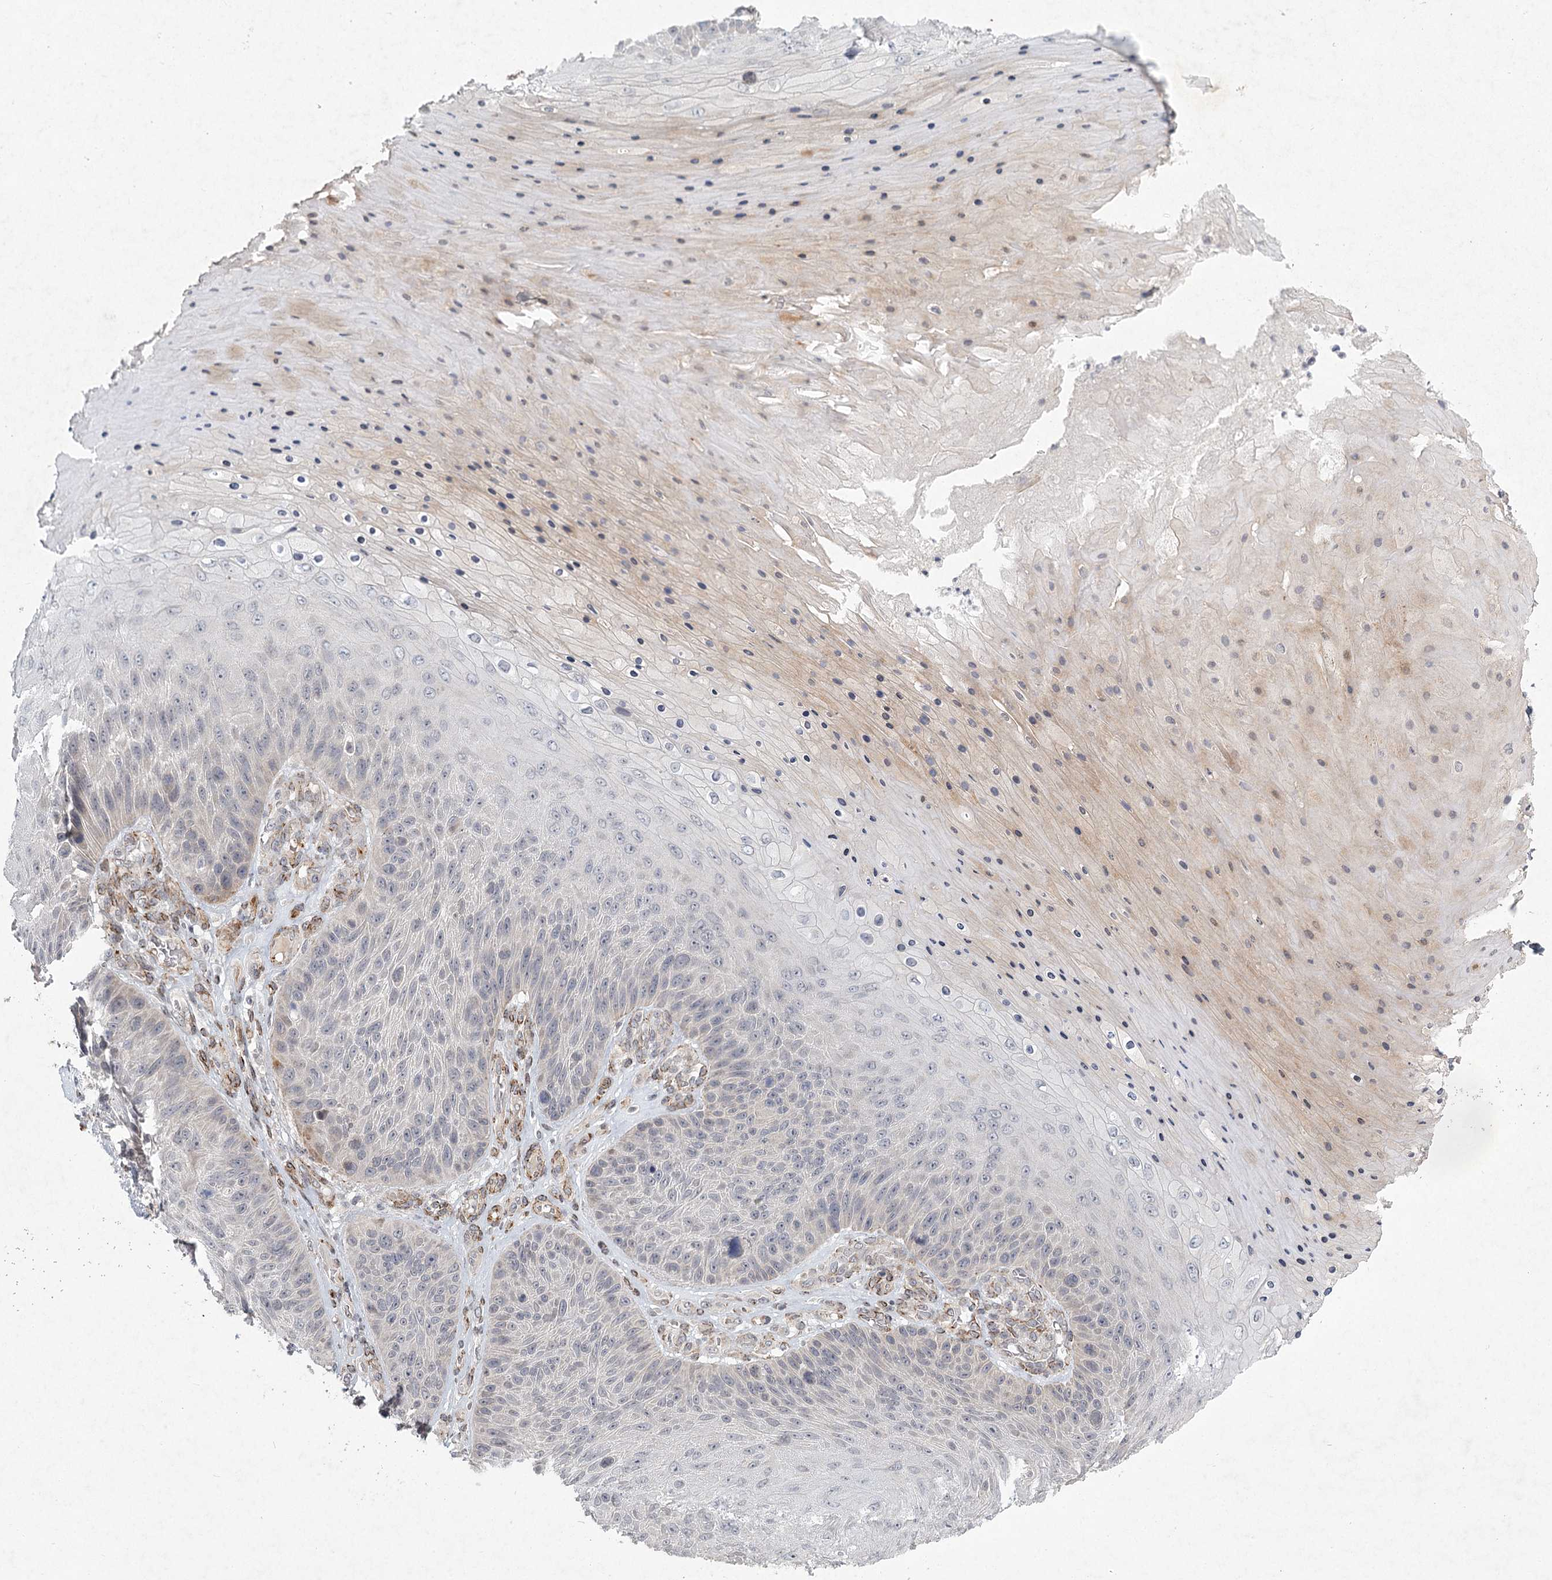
{"staining": {"intensity": "weak", "quantity": "<25%", "location": "cytoplasmic/membranous"}, "tissue": "skin cancer", "cell_type": "Tumor cells", "image_type": "cancer", "snomed": [{"axis": "morphology", "description": "Squamous cell carcinoma, NOS"}, {"axis": "topography", "description": "Skin"}], "caption": "Immunohistochemical staining of human squamous cell carcinoma (skin) exhibits no significant positivity in tumor cells.", "gene": "MEPE", "patient": {"sex": "female", "age": 88}}